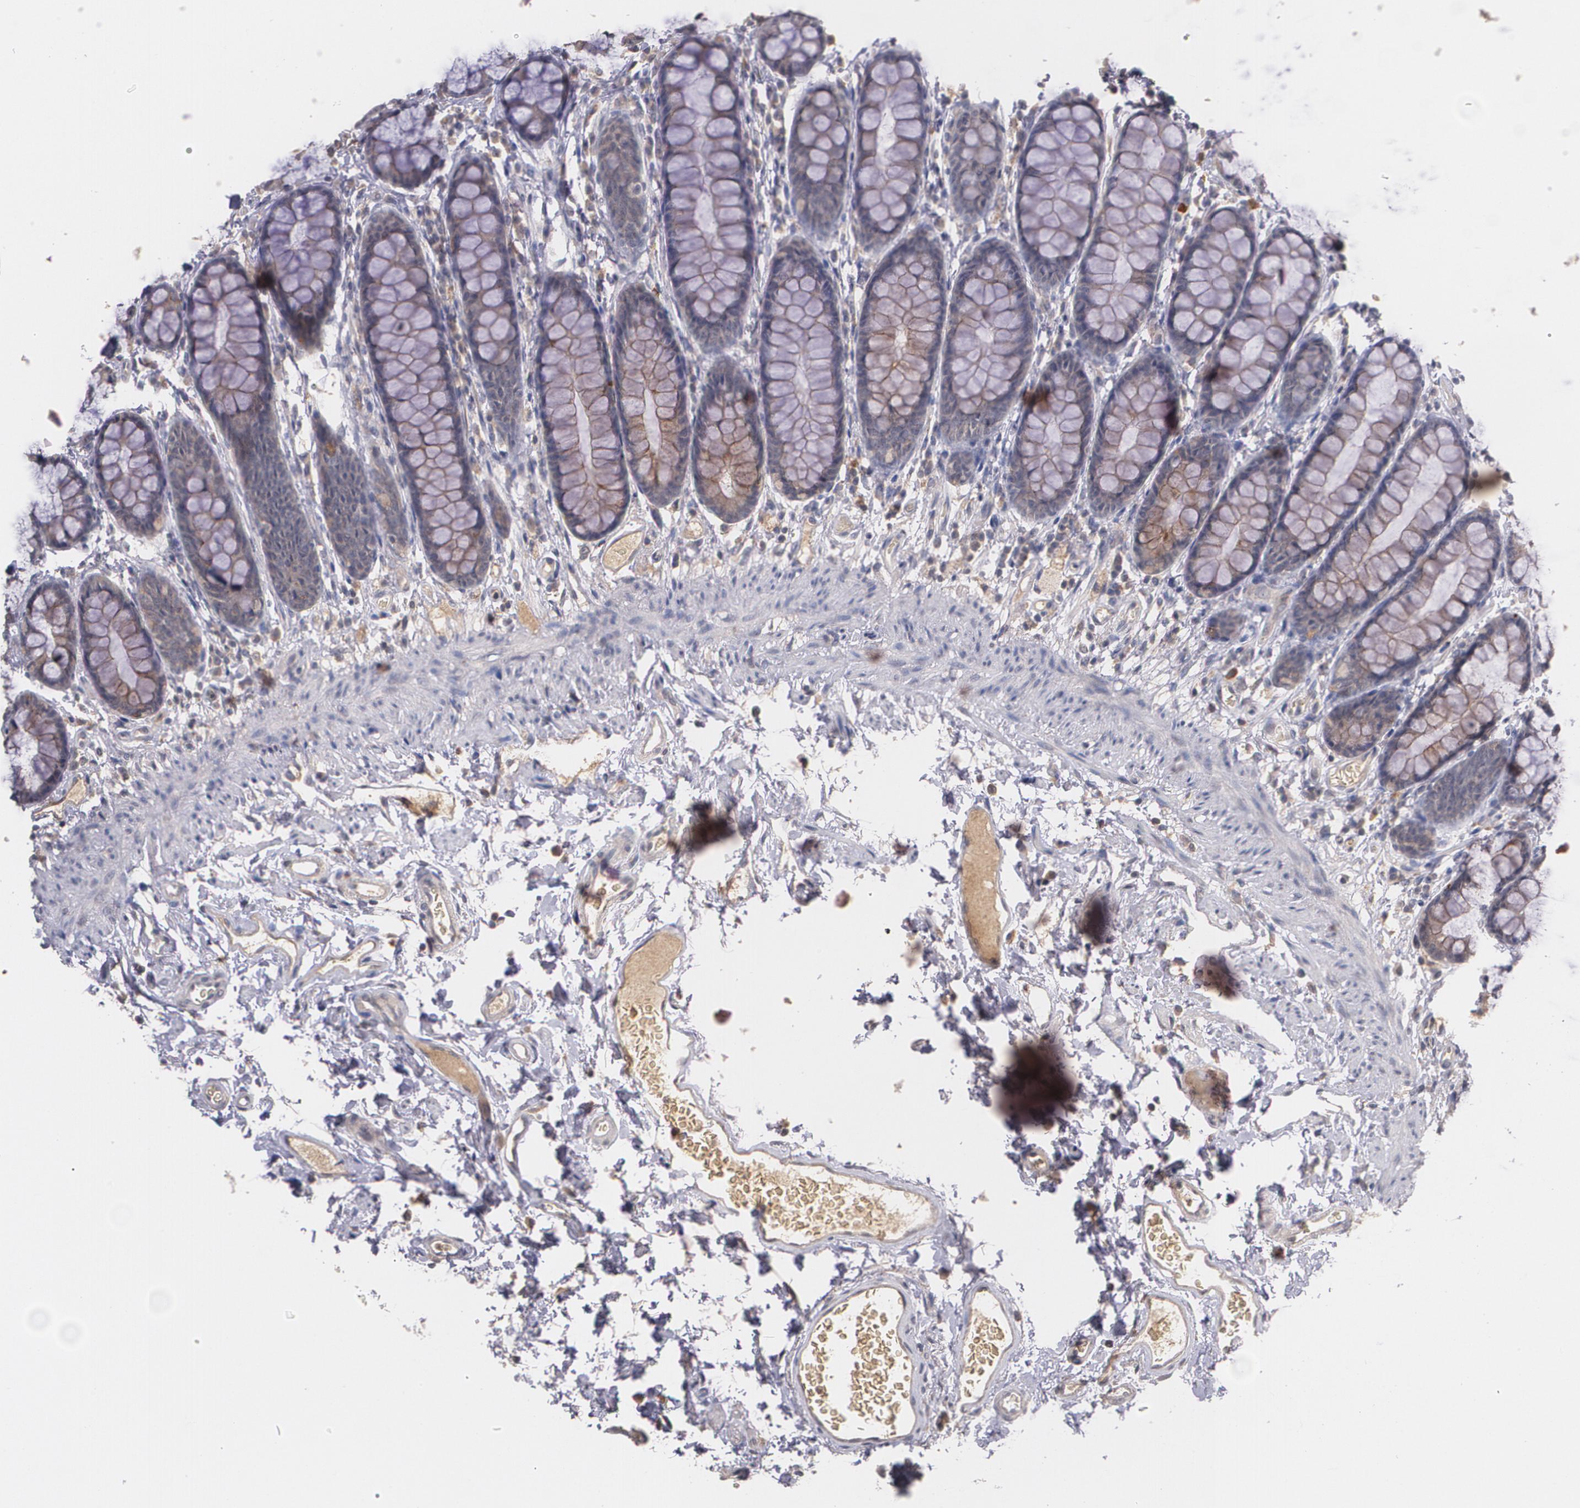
{"staining": {"intensity": "moderate", "quantity": ">75%", "location": "cytoplasmic/membranous"}, "tissue": "rectum", "cell_type": "Glandular cells", "image_type": "normal", "snomed": [{"axis": "morphology", "description": "Normal tissue, NOS"}, {"axis": "topography", "description": "Rectum"}], "caption": "Immunohistochemical staining of unremarkable rectum displays >75% levels of moderate cytoplasmic/membranous protein positivity in approximately >75% of glandular cells. (Brightfield microscopy of DAB IHC at high magnification).", "gene": "IFNGR2", "patient": {"sex": "male", "age": 92}}